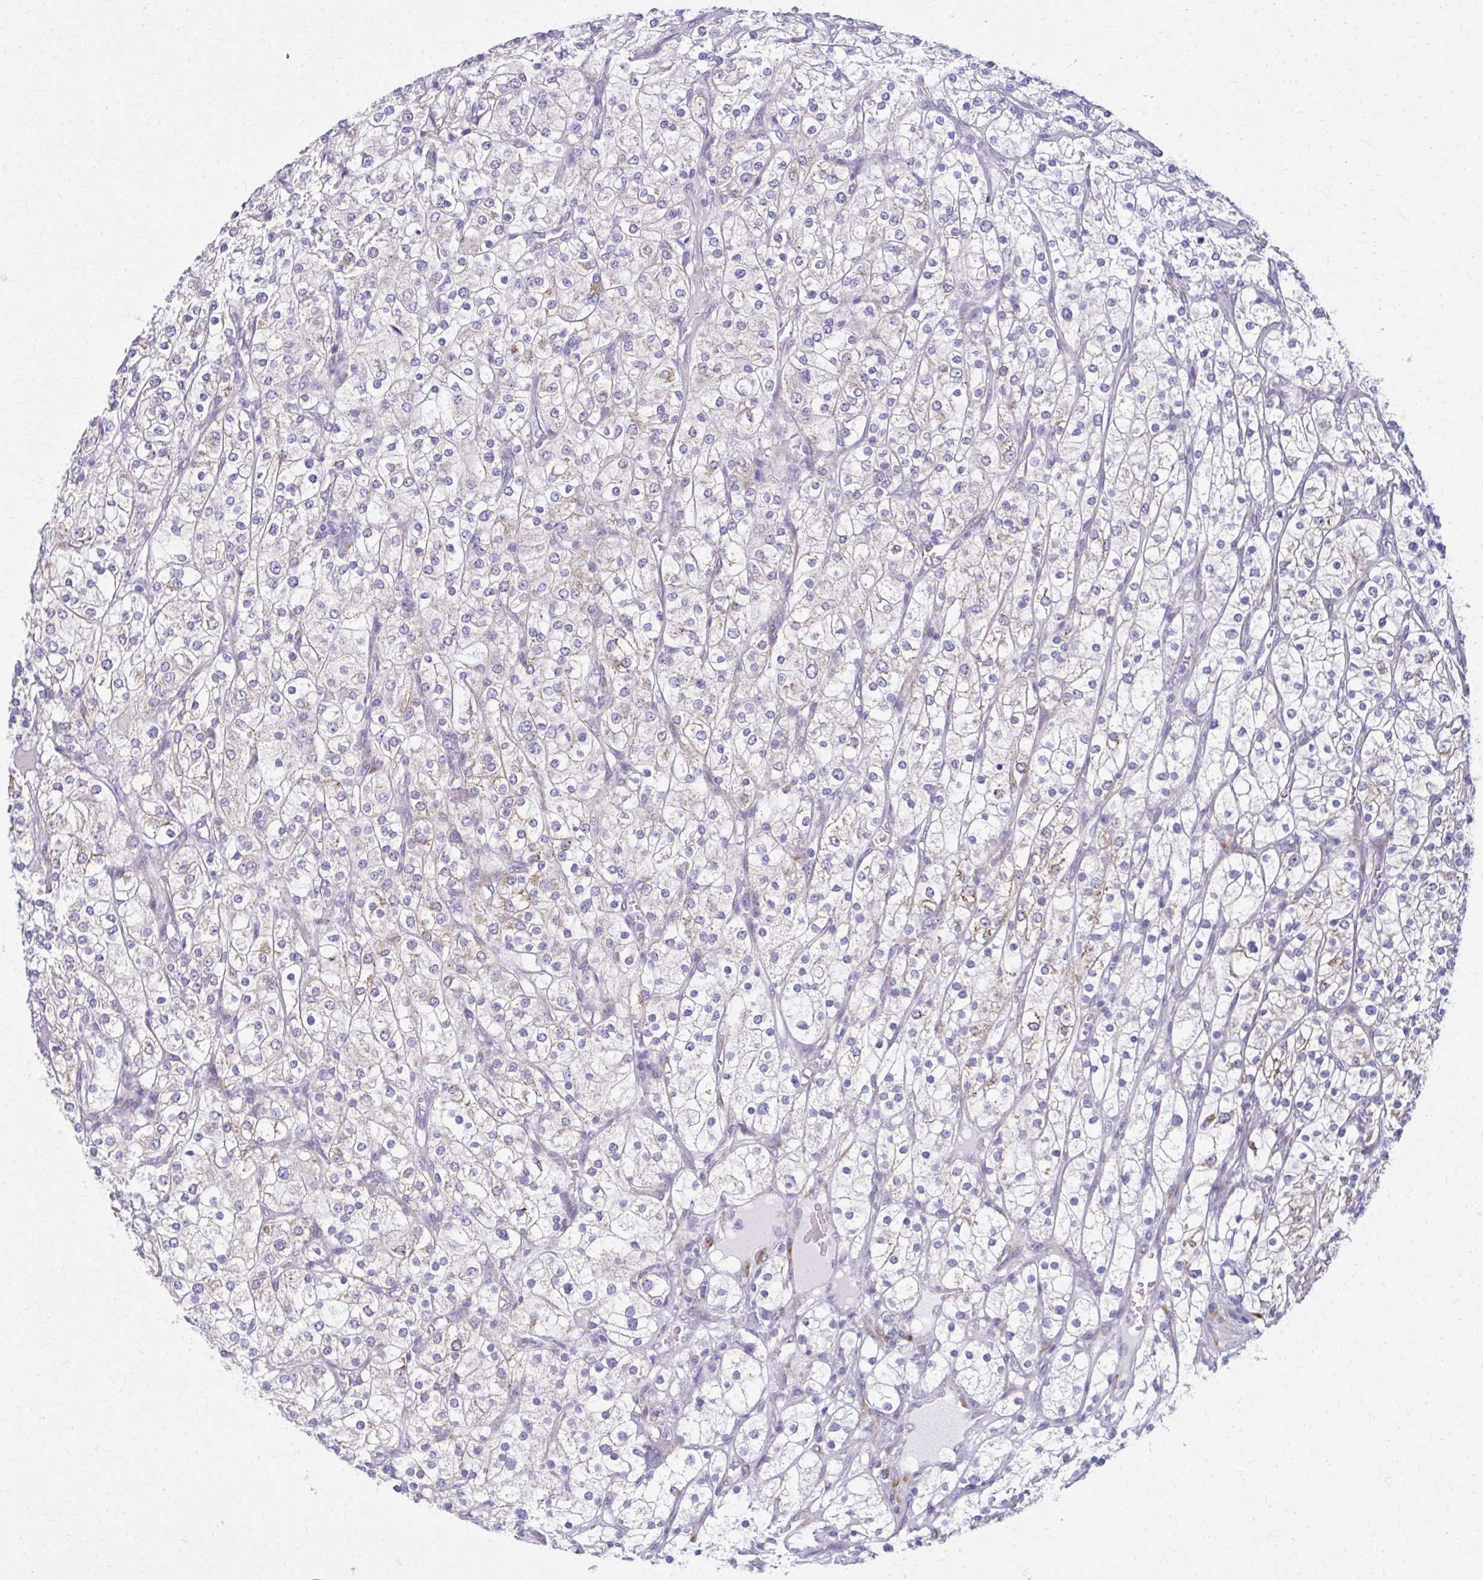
{"staining": {"intensity": "weak", "quantity": "25%-75%", "location": "cytoplasmic/membranous"}, "tissue": "renal cancer", "cell_type": "Tumor cells", "image_type": "cancer", "snomed": [{"axis": "morphology", "description": "Adenocarcinoma, NOS"}, {"axis": "topography", "description": "Kidney"}], "caption": "Renal cancer (adenocarcinoma) stained with DAB IHC reveals low levels of weak cytoplasmic/membranous expression in about 25%-75% of tumor cells. The protein of interest is stained brown, and the nuclei are stained in blue (DAB (3,3'-diaminobenzidine) IHC with brightfield microscopy, high magnification).", "gene": "SPATS2L", "patient": {"sex": "male", "age": 80}}